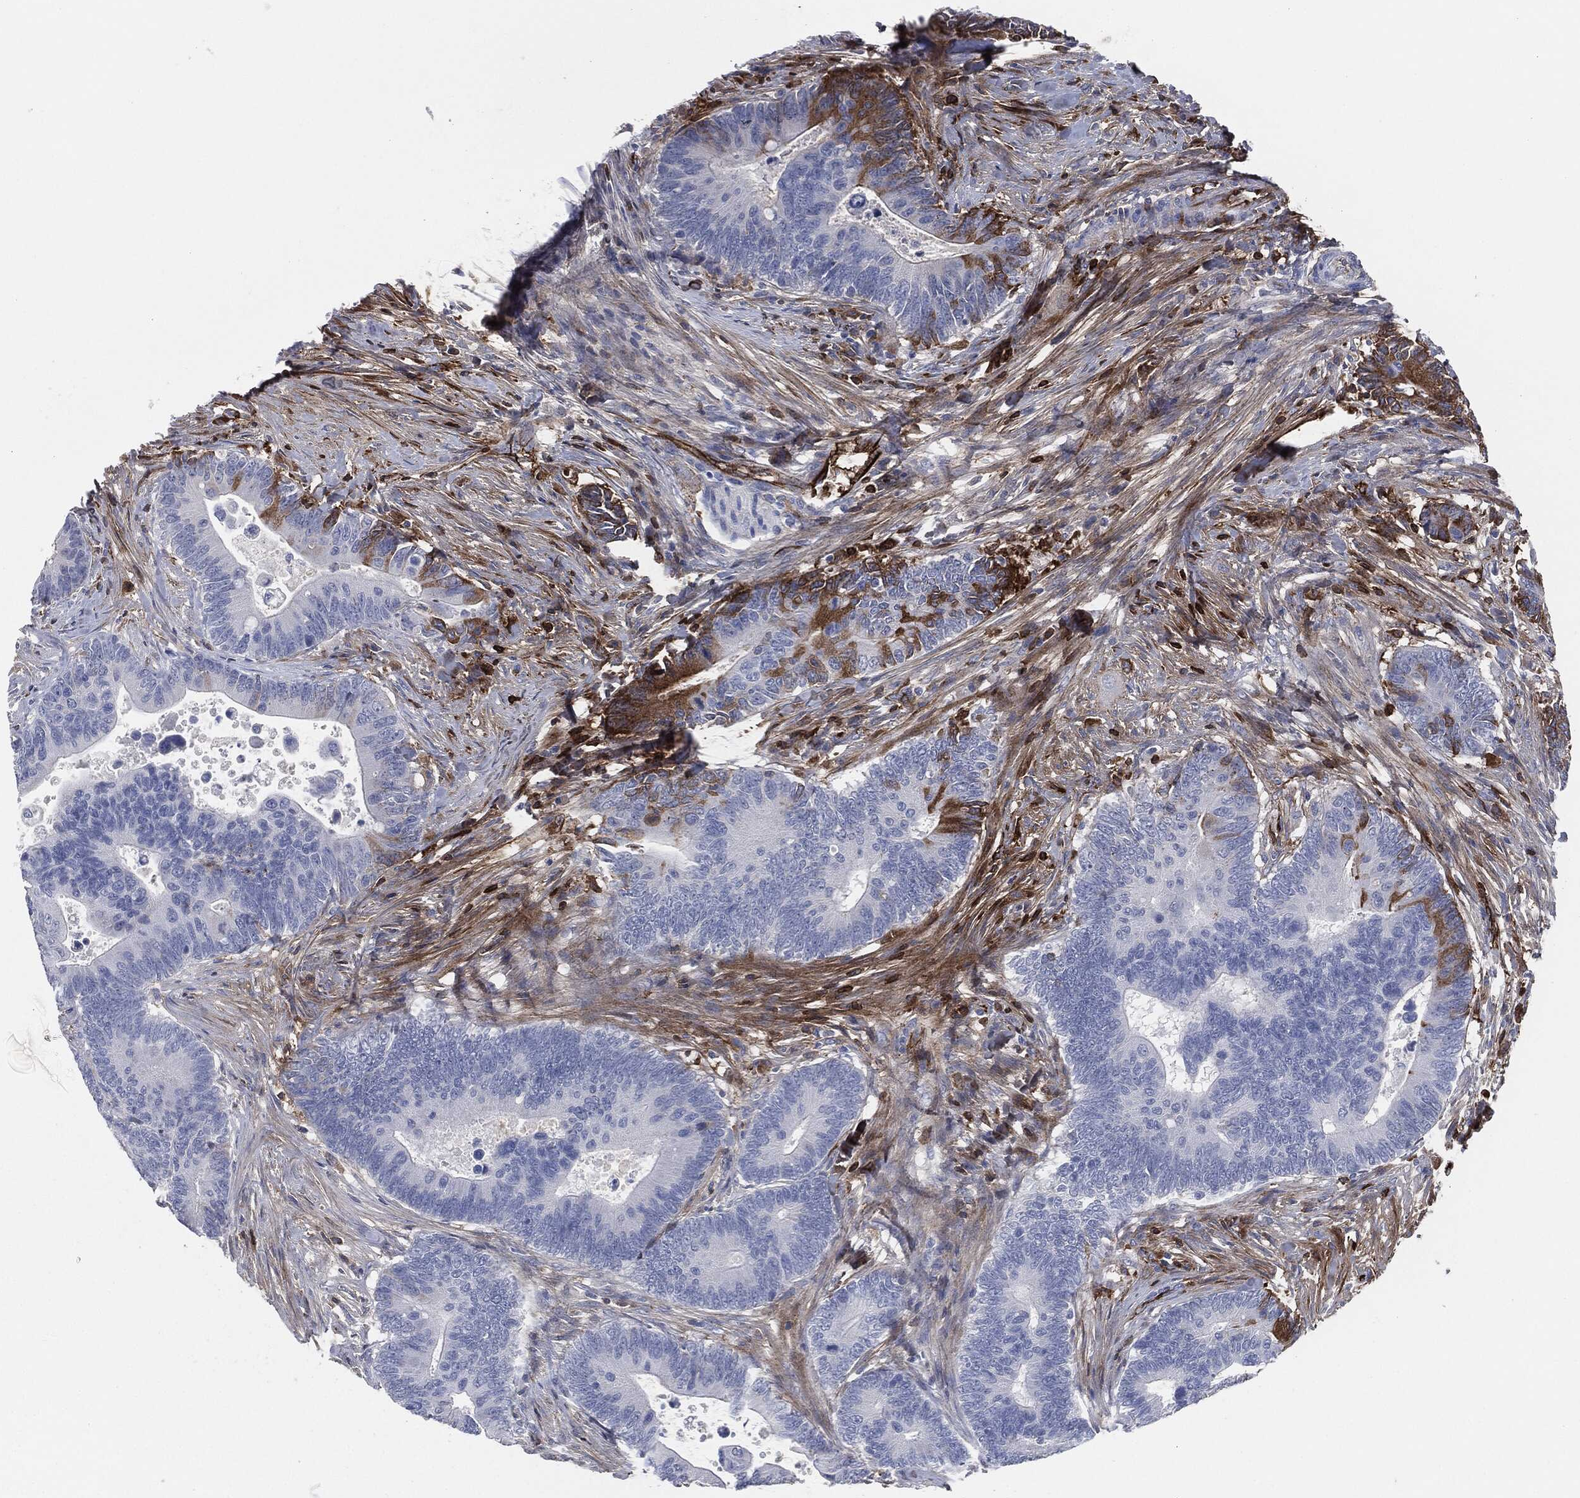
{"staining": {"intensity": "negative", "quantity": "none", "location": "none"}, "tissue": "colorectal cancer", "cell_type": "Tumor cells", "image_type": "cancer", "snomed": [{"axis": "morphology", "description": "Adenocarcinoma, NOS"}, {"axis": "topography", "description": "Colon"}], "caption": "This is an immunohistochemistry (IHC) histopathology image of colorectal cancer. There is no positivity in tumor cells.", "gene": "APOB", "patient": {"sex": "male", "age": 75}}